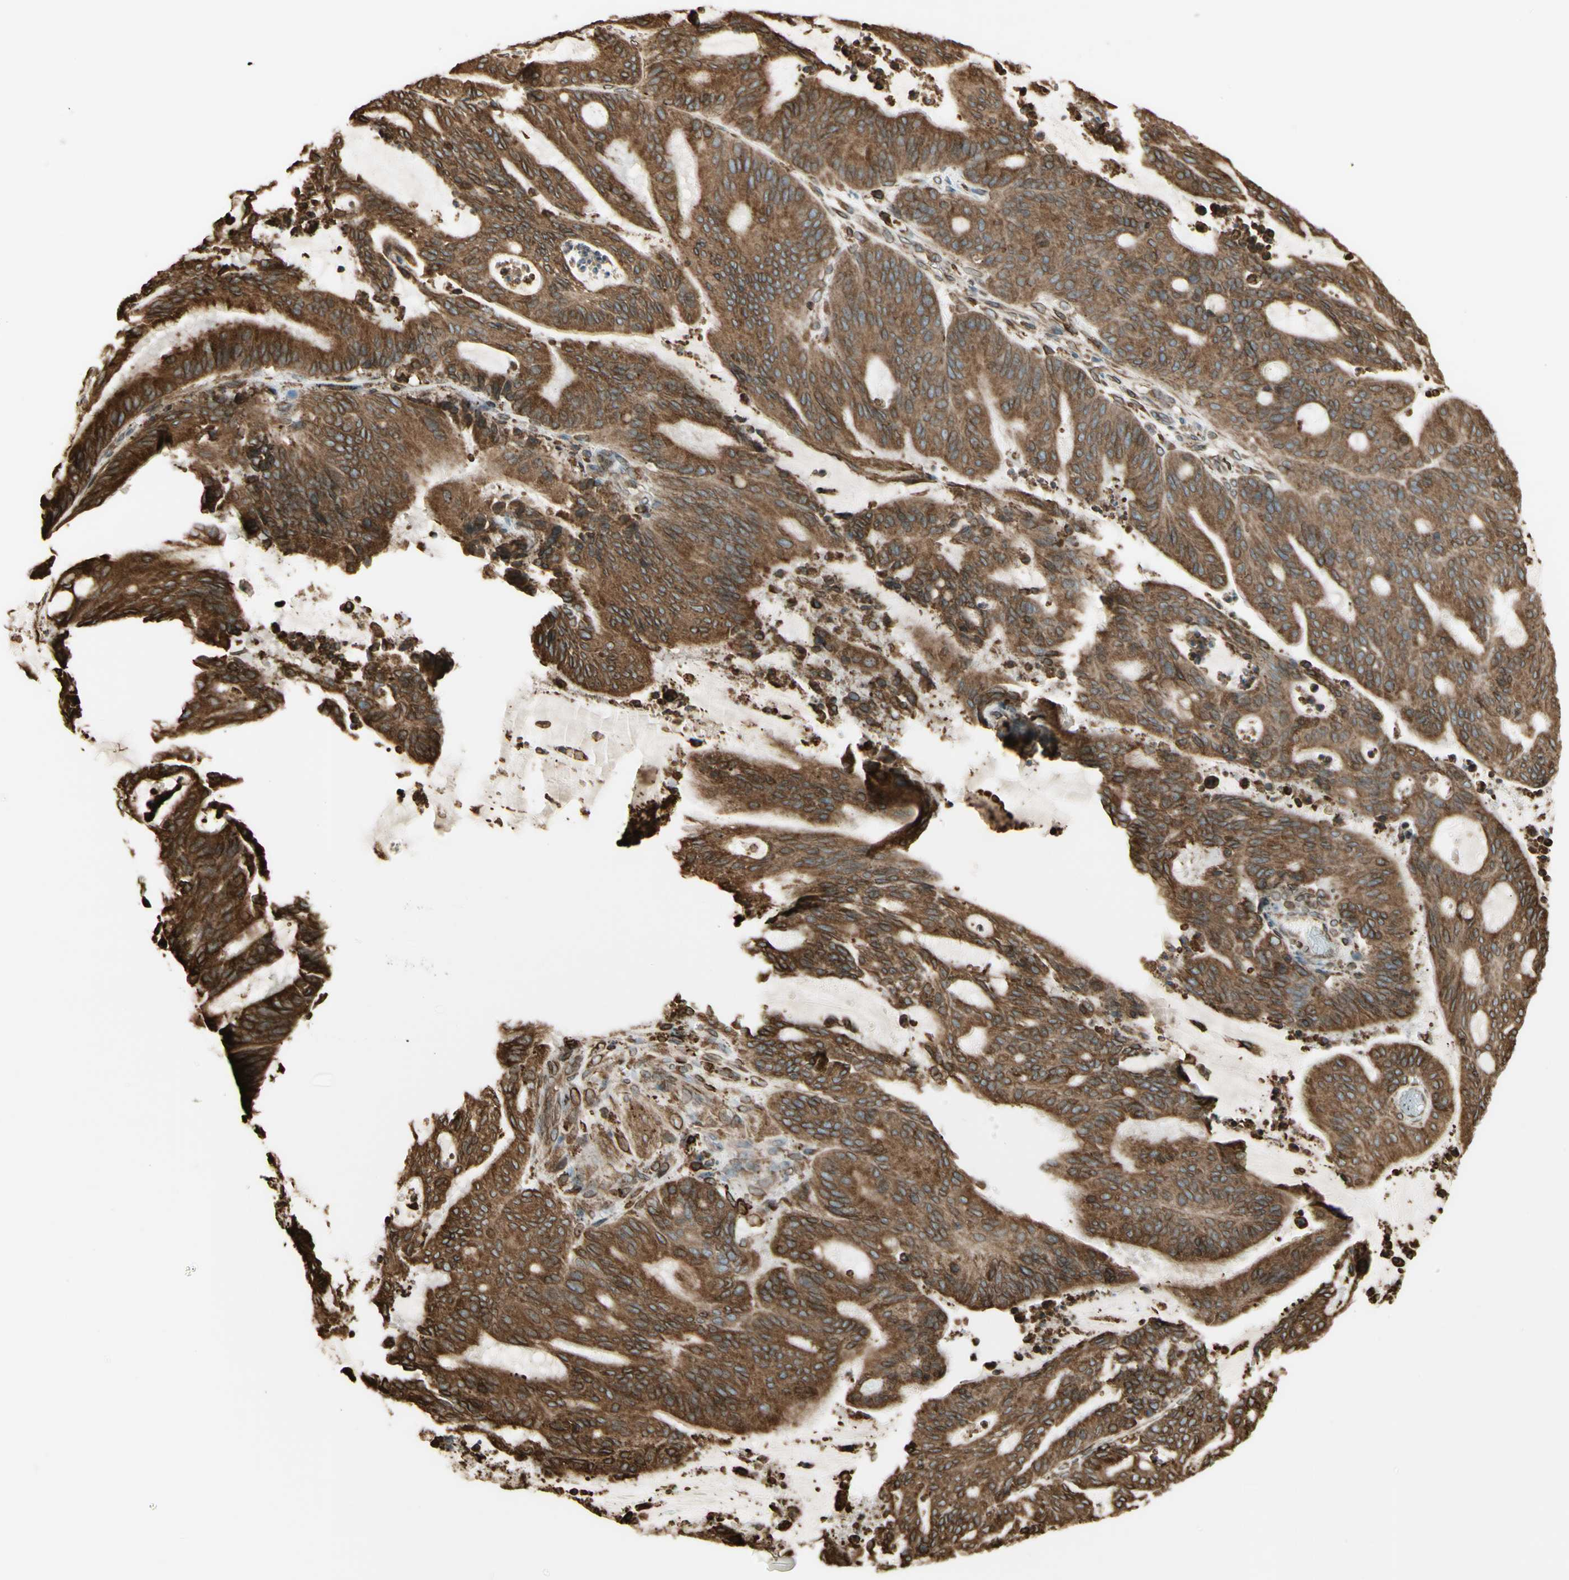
{"staining": {"intensity": "moderate", "quantity": ">75%", "location": "cytoplasmic/membranous"}, "tissue": "liver cancer", "cell_type": "Tumor cells", "image_type": "cancer", "snomed": [{"axis": "morphology", "description": "Cholangiocarcinoma"}, {"axis": "topography", "description": "Liver"}], "caption": "Immunohistochemistry of human cholangiocarcinoma (liver) demonstrates medium levels of moderate cytoplasmic/membranous positivity in approximately >75% of tumor cells.", "gene": "CANX", "patient": {"sex": "female", "age": 73}}